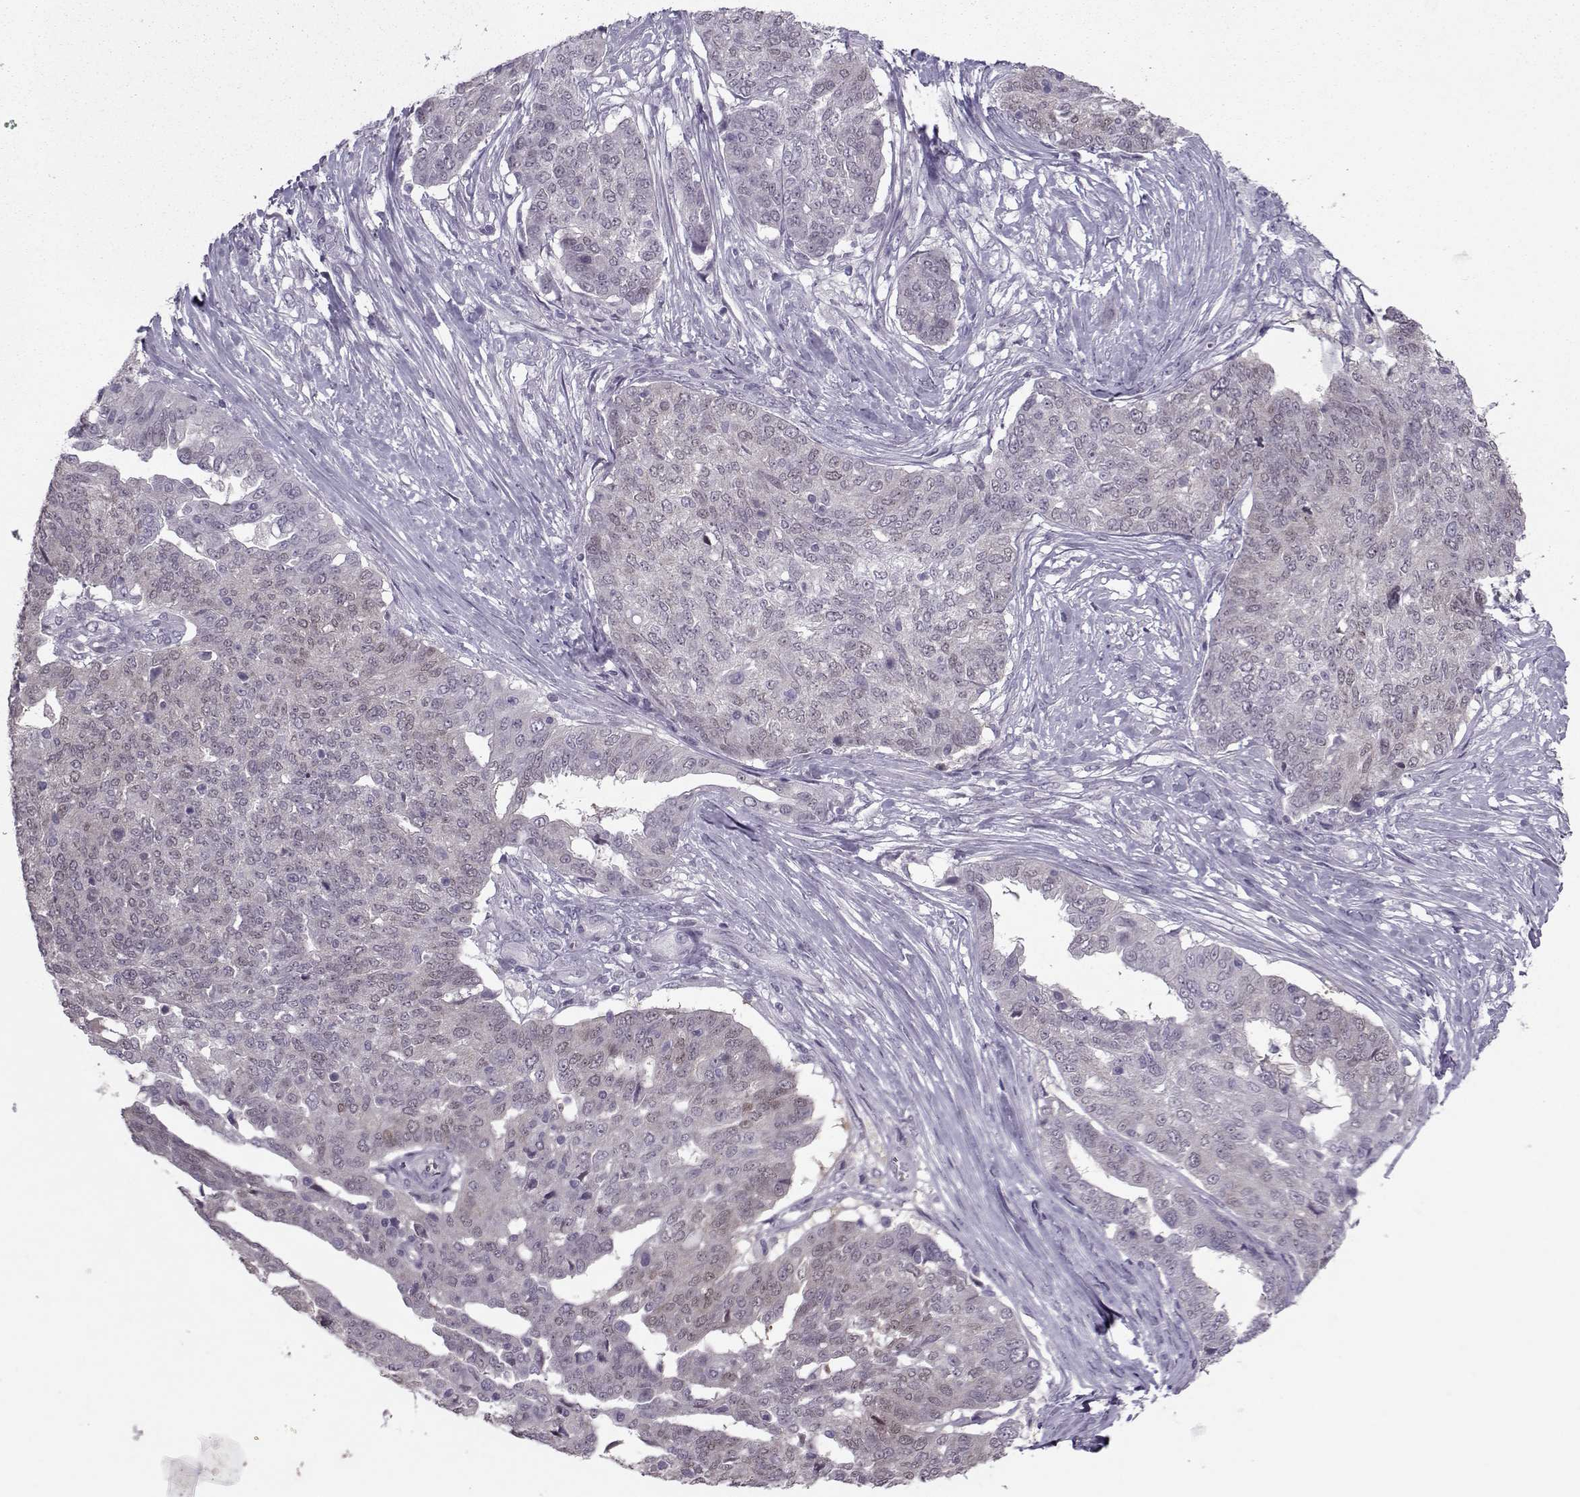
{"staining": {"intensity": "negative", "quantity": "none", "location": "none"}, "tissue": "ovarian cancer", "cell_type": "Tumor cells", "image_type": "cancer", "snomed": [{"axis": "morphology", "description": "Cystadenocarcinoma, serous, NOS"}, {"axis": "topography", "description": "Ovary"}], "caption": "An image of ovarian cancer (serous cystadenocarcinoma) stained for a protein exhibits no brown staining in tumor cells.", "gene": "ASRGL1", "patient": {"sex": "female", "age": 67}}